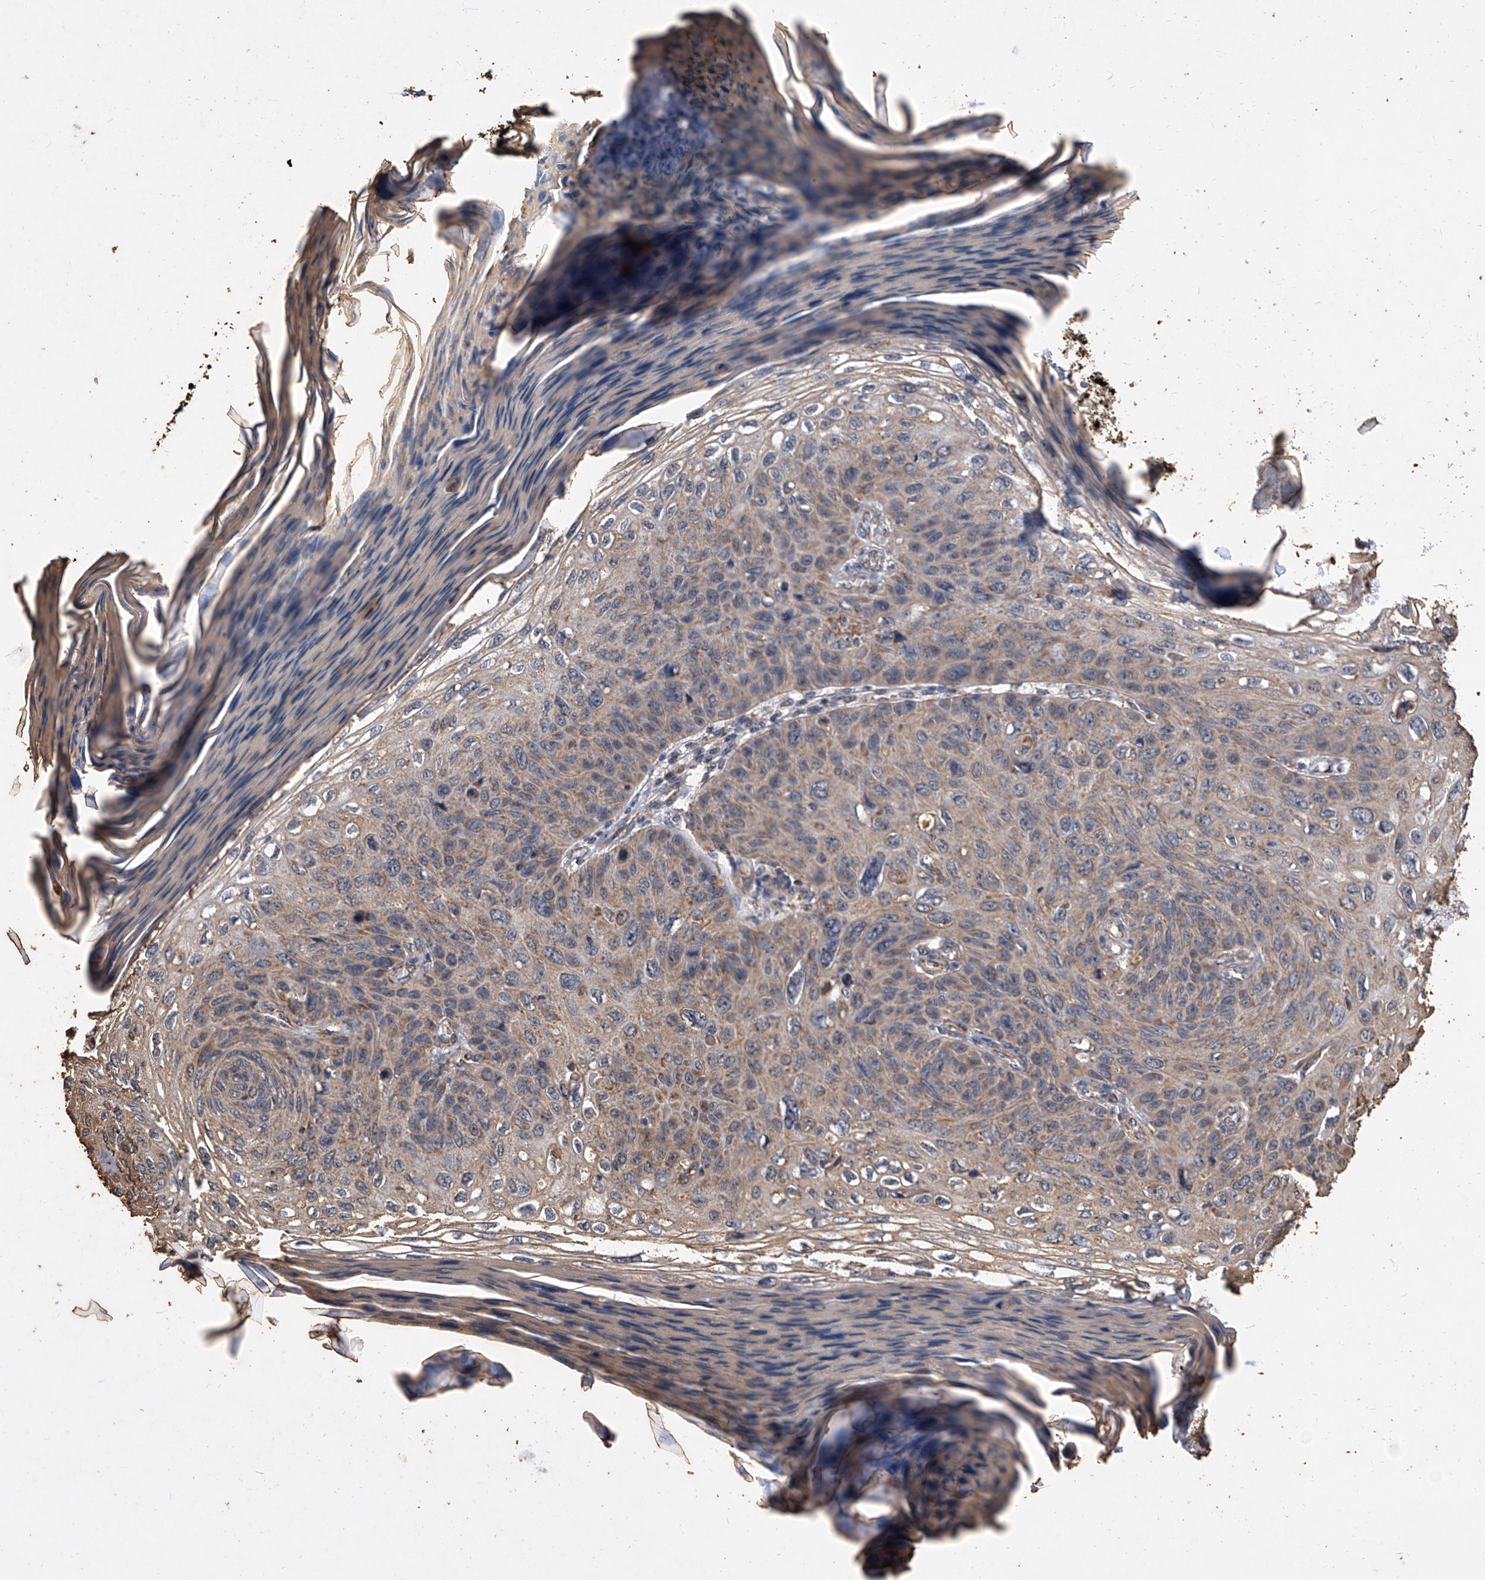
{"staining": {"intensity": "moderate", "quantity": ">75%", "location": "cytoplasmic/membranous"}, "tissue": "skin cancer", "cell_type": "Tumor cells", "image_type": "cancer", "snomed": [{"axis": "morphology", "description": "Squamous cell carcinoma, NOS"}, {"axis": "topography", "description": "Skin"}], "caption": "Skin cancer (squamous cell carcinoma) tissue exhibits moderate cytoplasmic/membranous expression in approximately >75% of tumor cells", "gene": "MRPL28", "patient": {"sex": "female", "age": 90}}